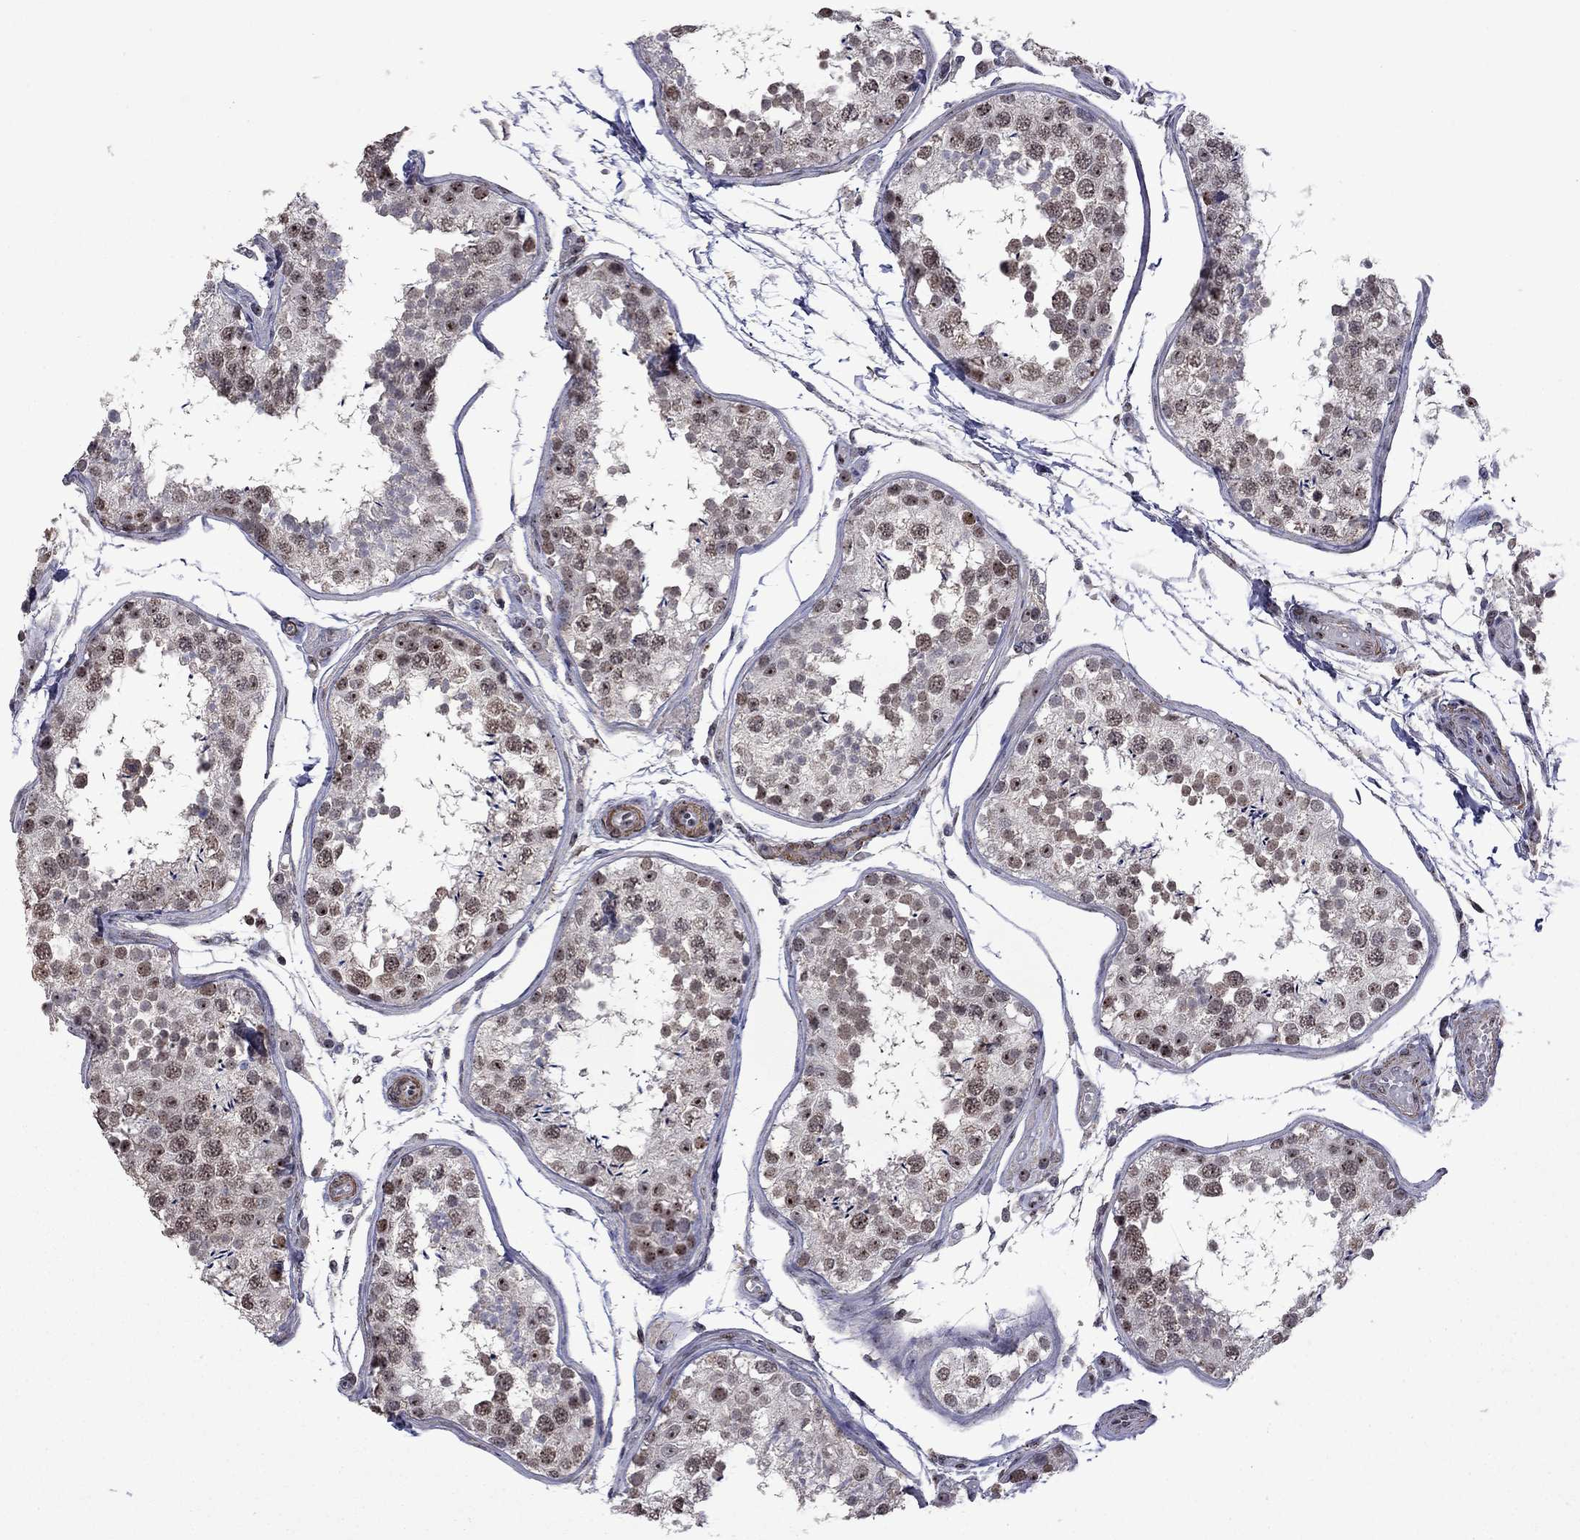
{"staining": {"intensity": "moderate", "quantity": ">75%", "location": "nuclear"}, "tissue": "testis", "cell_type": "Cells in seminiferous ducts", "image_type": "normal", "snomed": [{"axis": "morphology", "description": "Normal tissue, NOS"}, {"axis": "topography", "description": "Testis"}], "caption": "IHC of benign testis exhibits medium levels of moderate nuclear positivity in about >75% of cells in seminiferous ducts. (DAB (3,3'-diaminobenzidine) IHC, brown staining for protein, blue staining for nuclei).", "gene": "SPOUT1", "patient": {"sex": "male", "age": 29}}